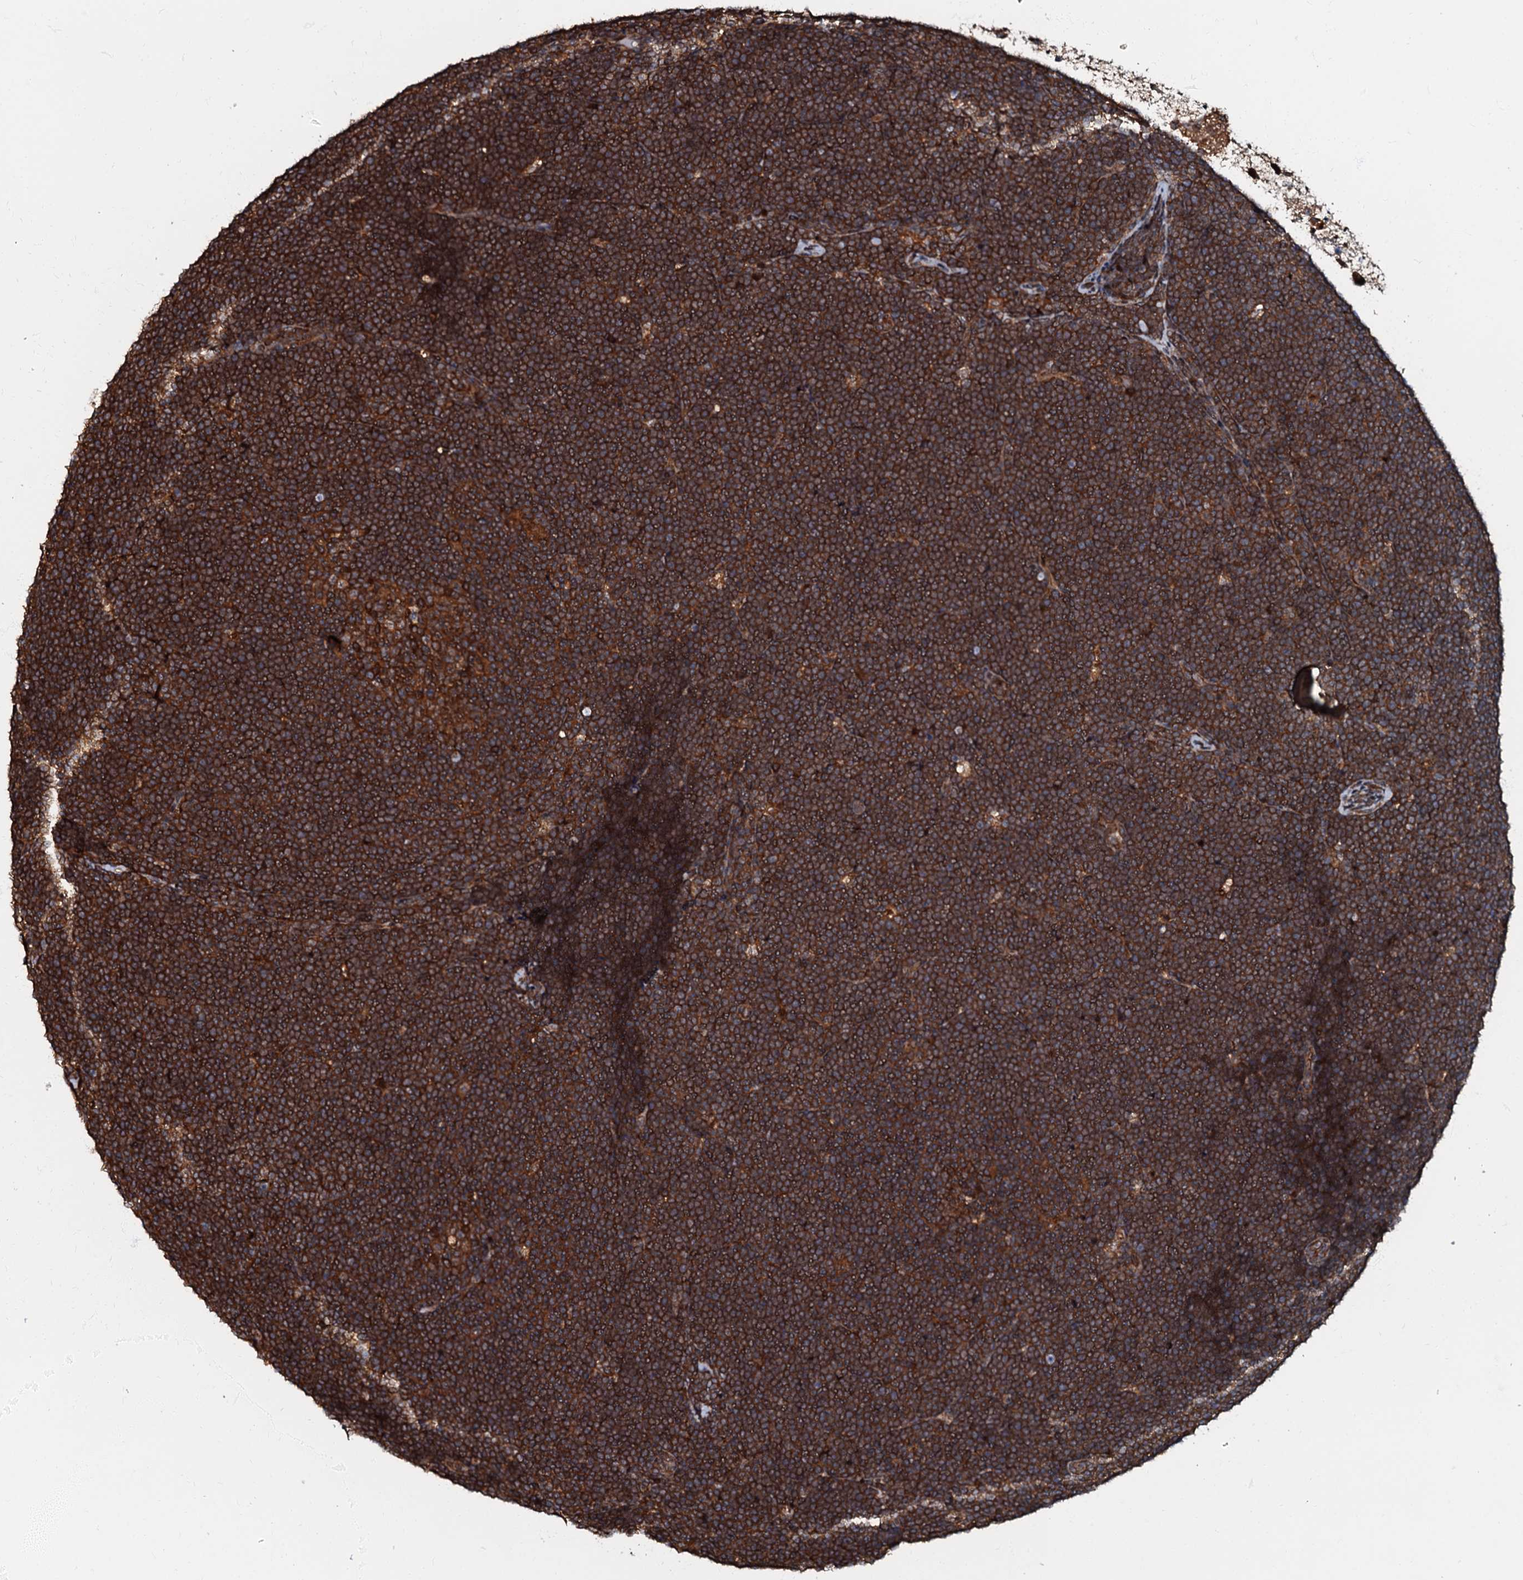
{"staining": {"intensity": "strong", "quantity": ">75%", "location": "cytoplasmic/membranous"}, "tissue": "lymphoma", "cell_type": "Tumor cells", "image_type": "cancer", "snomed": [{"axis": "morphology", "description": "Malignant lymphoma, non-Hodgkin's type, High grade"}, {"axis": "topography", "description": "Lymph node"}], "caption": "Malignant lymphoma, non-Hodgkin's type (high-grade) stained for a protein (brown) exhibits strong cytoplasmic/membranous positive expression in approximately >75% of tumor cells.", "gene": "OSBP", "patient": {"sex": "male", "age": 13}}